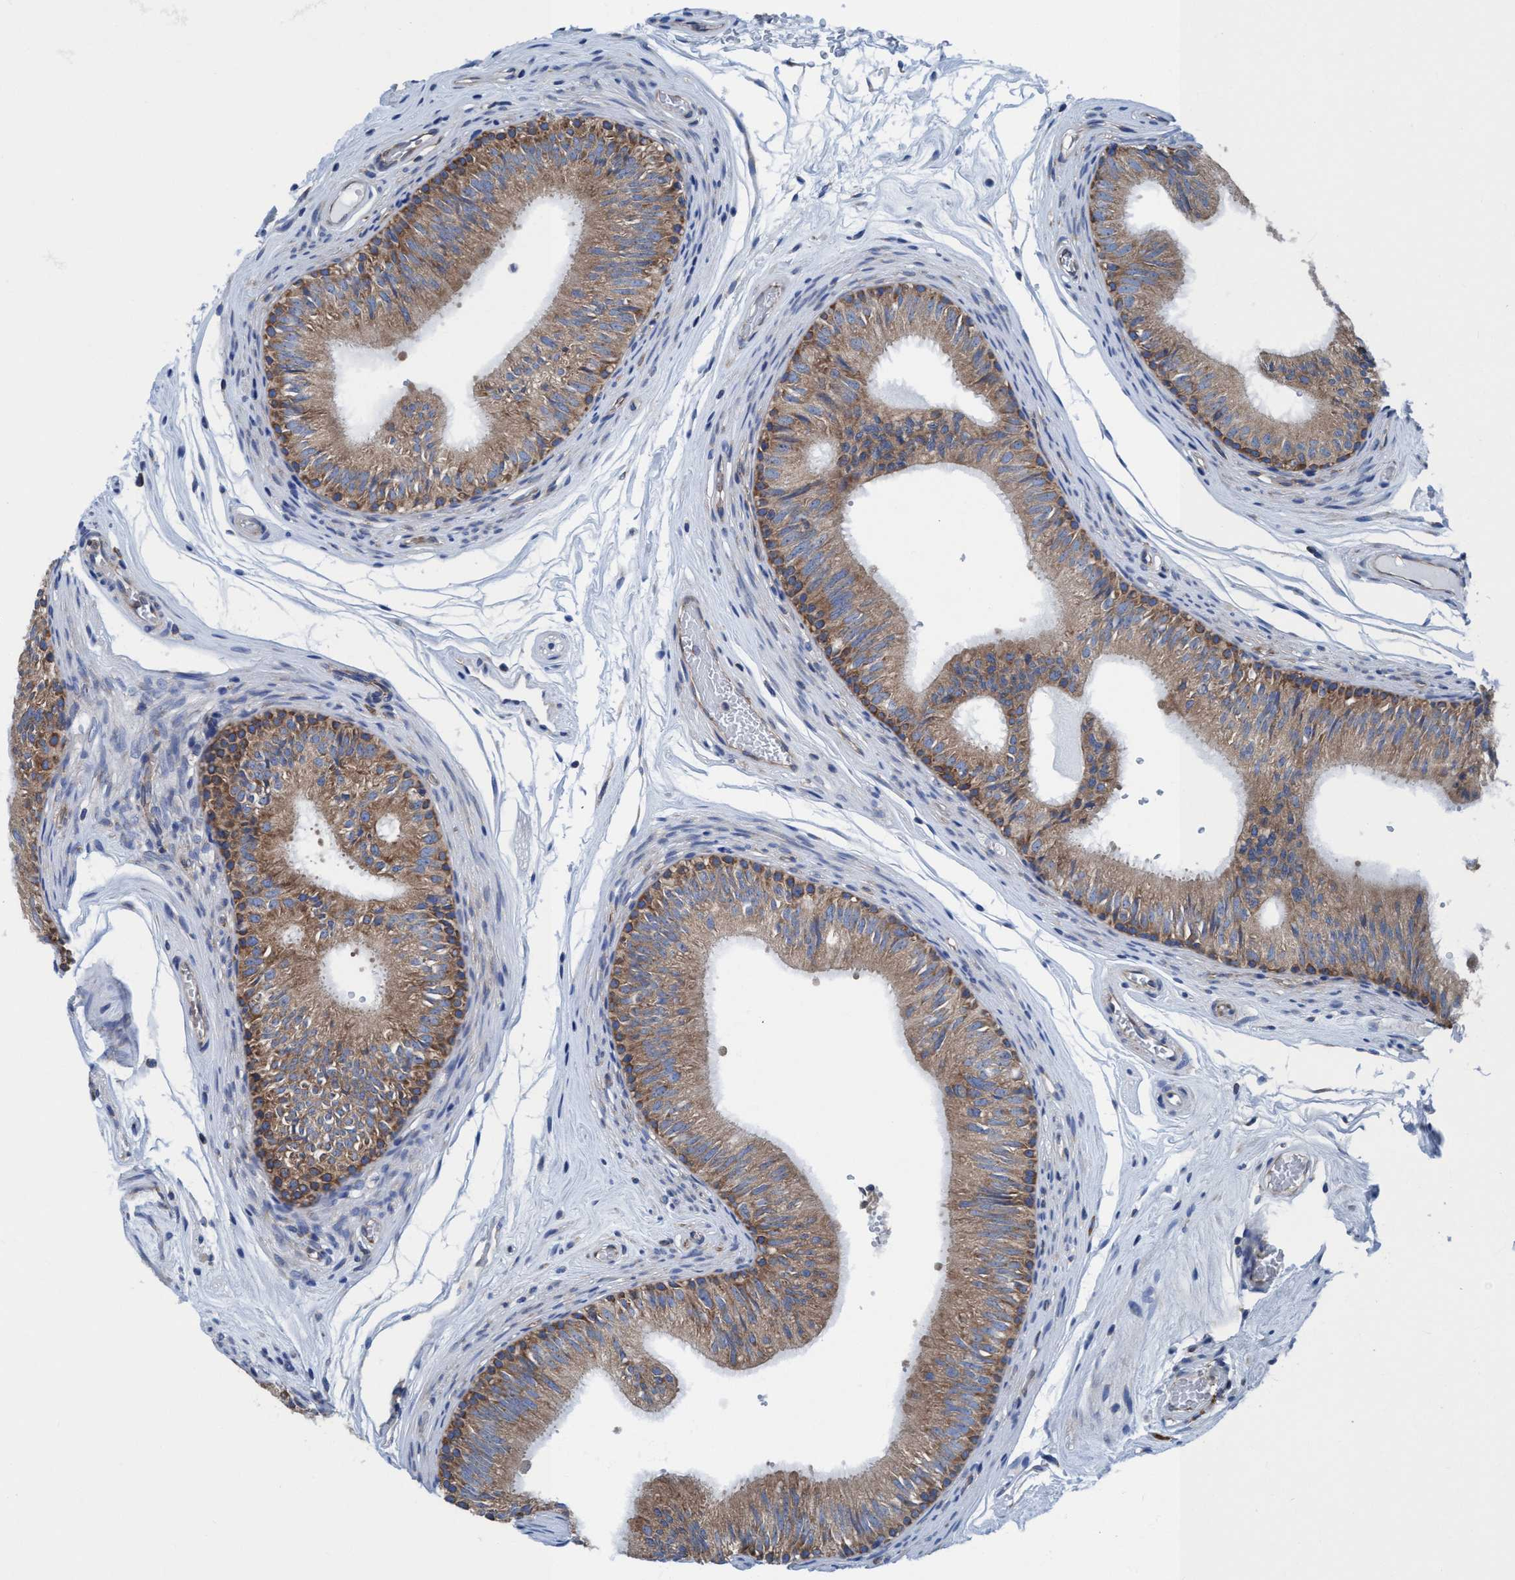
{"staining": {"intensity": "moderate", "quantity": ">75%", "location": "cytoplasmic/membranous"}, "tissue": "epididymis", "cell_type": "Glandular cells", "image_type": "normal", "snomed": [{"axis": "morphology", "description": "Normal tissue, NOS"}, {"axis": "topography", "description": "Epididymis"}], "caption": "The photomicrograph displays a brown stain indicating the presence of a protein in the cytoplasmic/membranous of glandular cells in epididymis. The staining is performed using DAB (3,3'-diaminobenzidine) brown chromogen to label protein expression. The nuclei are counter-stained blue using hematoxylin.", "gene": "NMT1", "patient": {"sex": "male", "age": 36}}